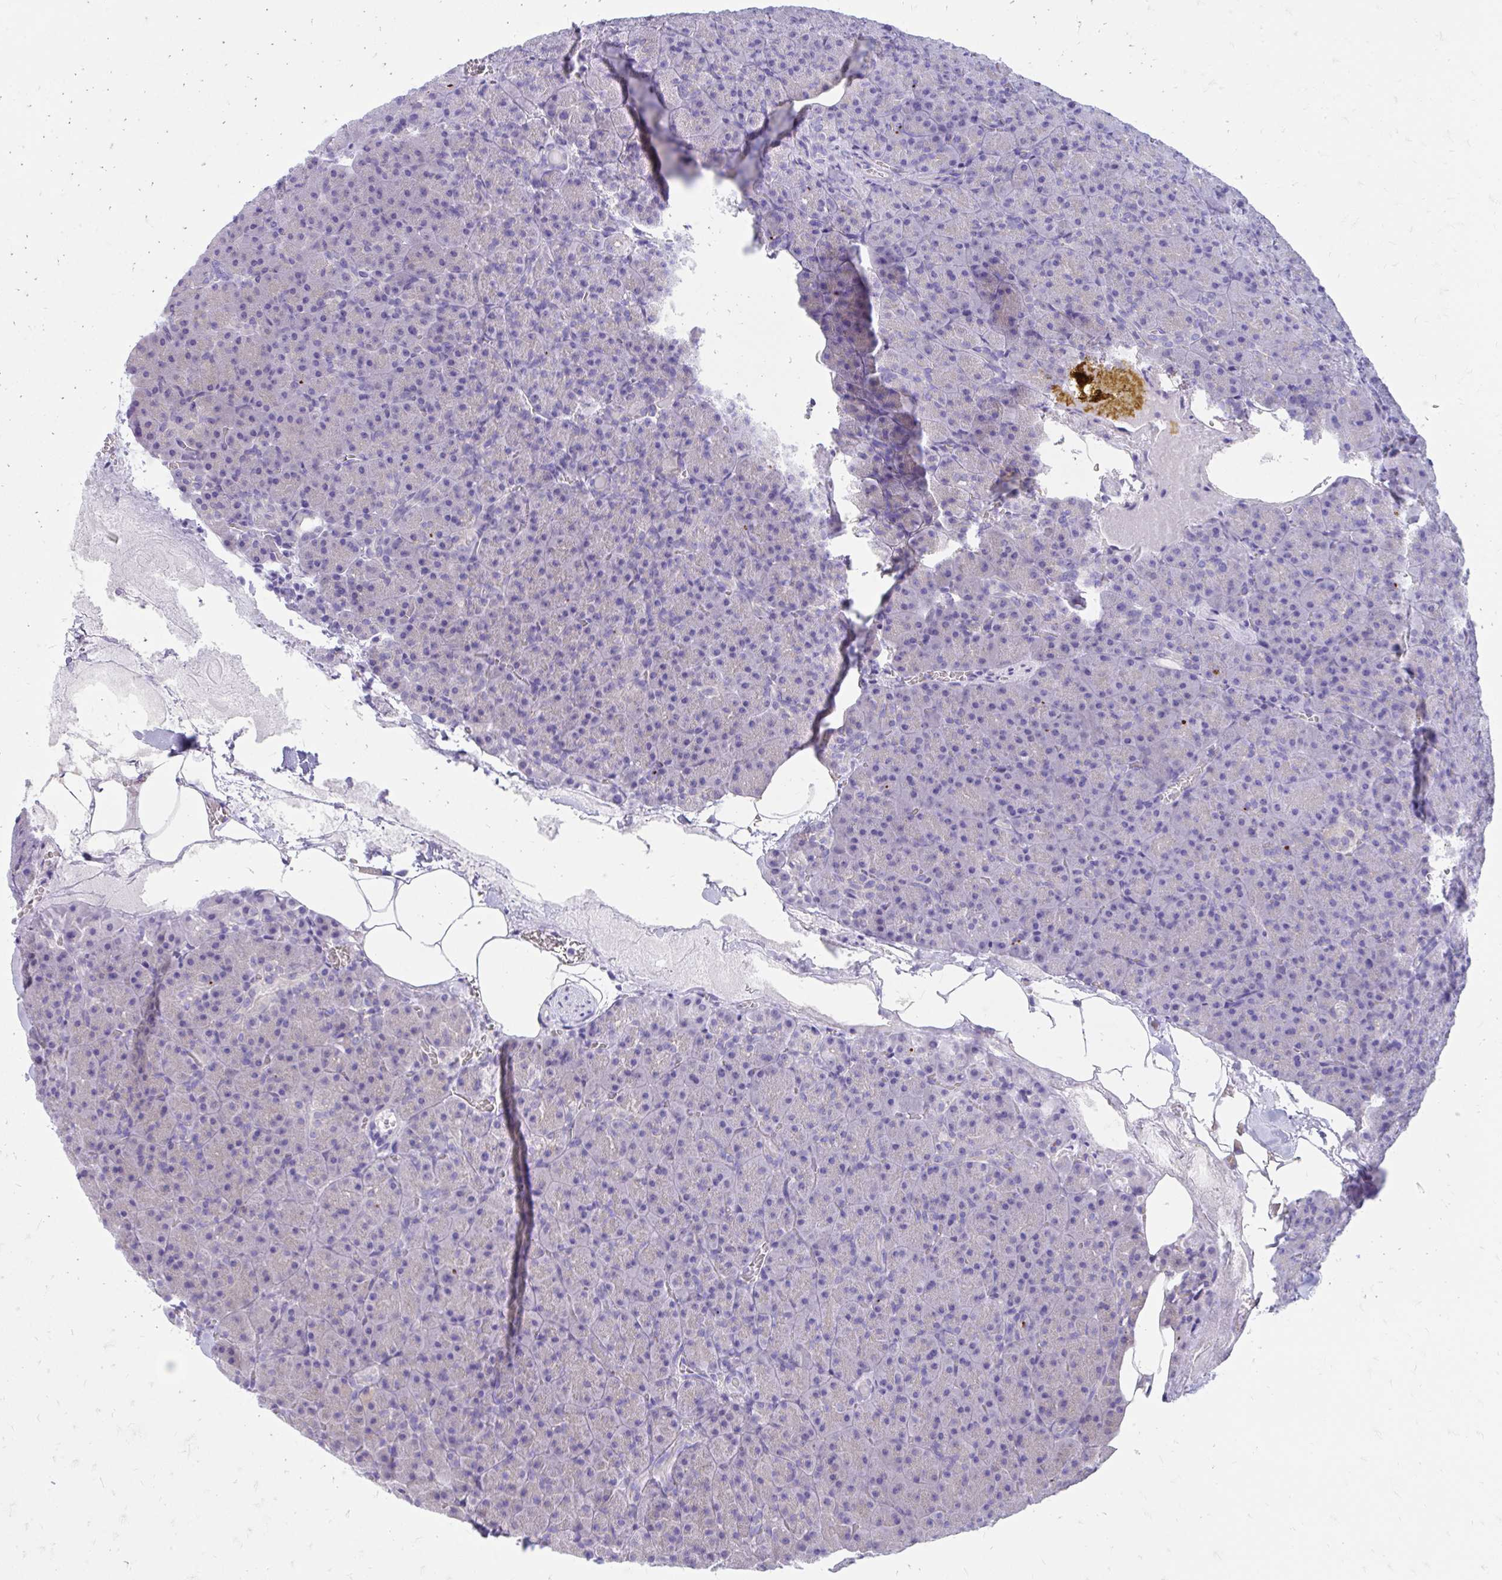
{"staining": {"intensity": "negative", "quantity": "none", "location": "none"}, "tissue": "pancreas", "cell_type": "Exocrine glandular cells", "image_type": "normal", "snomed": [{"axis": "morphology", "description": "Normal tissue, NOS"}, {"axis": "topography", "description": "Pancreas"}], "caption": "The micrograph reveals no staining of exocrine glandular cells in benign pancreas.", "gene": "ZNF699", "patient": {"sex": "female", "age": 74}}